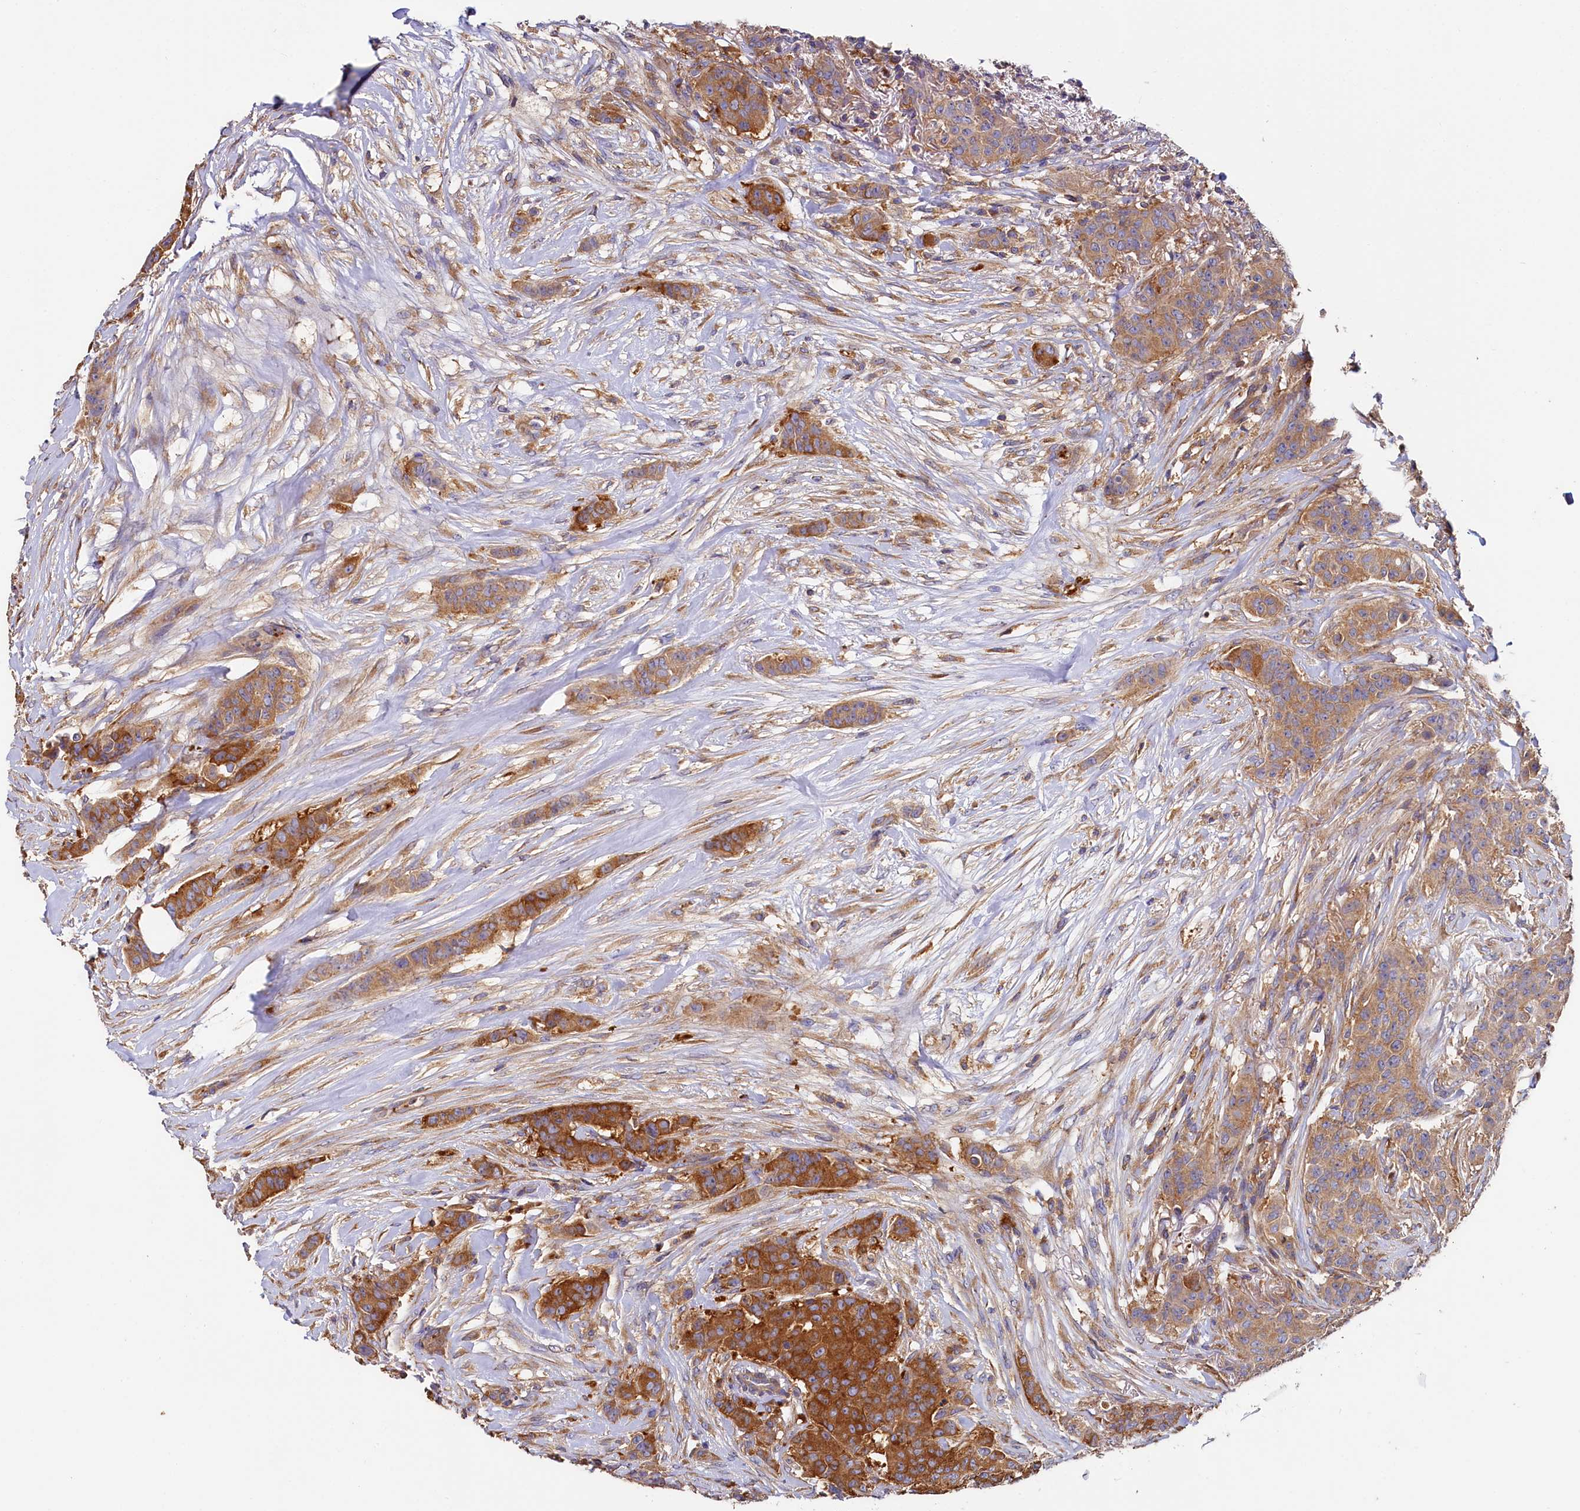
{"staining": {"intensity": "strong", "quantity": "25%-75%", "location": "cytoplasmic/membranous"}, "tissue": "breast cancer", "cell_type": "Tumor cells", "image_type": "cancer", "snomed": [{"axis": "morphology", "description": "Duct carcinoma"}, {"axis": "topography", "description": "Breast"}], "caption": "A brown stain shows strong cytoplasmic/membranous staining of a protein in human breast invasive ductal carcinoma tumor cells. The staining was performed using DAB (3,3'-diaminobenzidine), with brown indicating positive protein expression. Nuclei are stained blue with hematoxylin.", "gene": "PPIP5K1", "patient": {"sex": "female", "age": 40}}